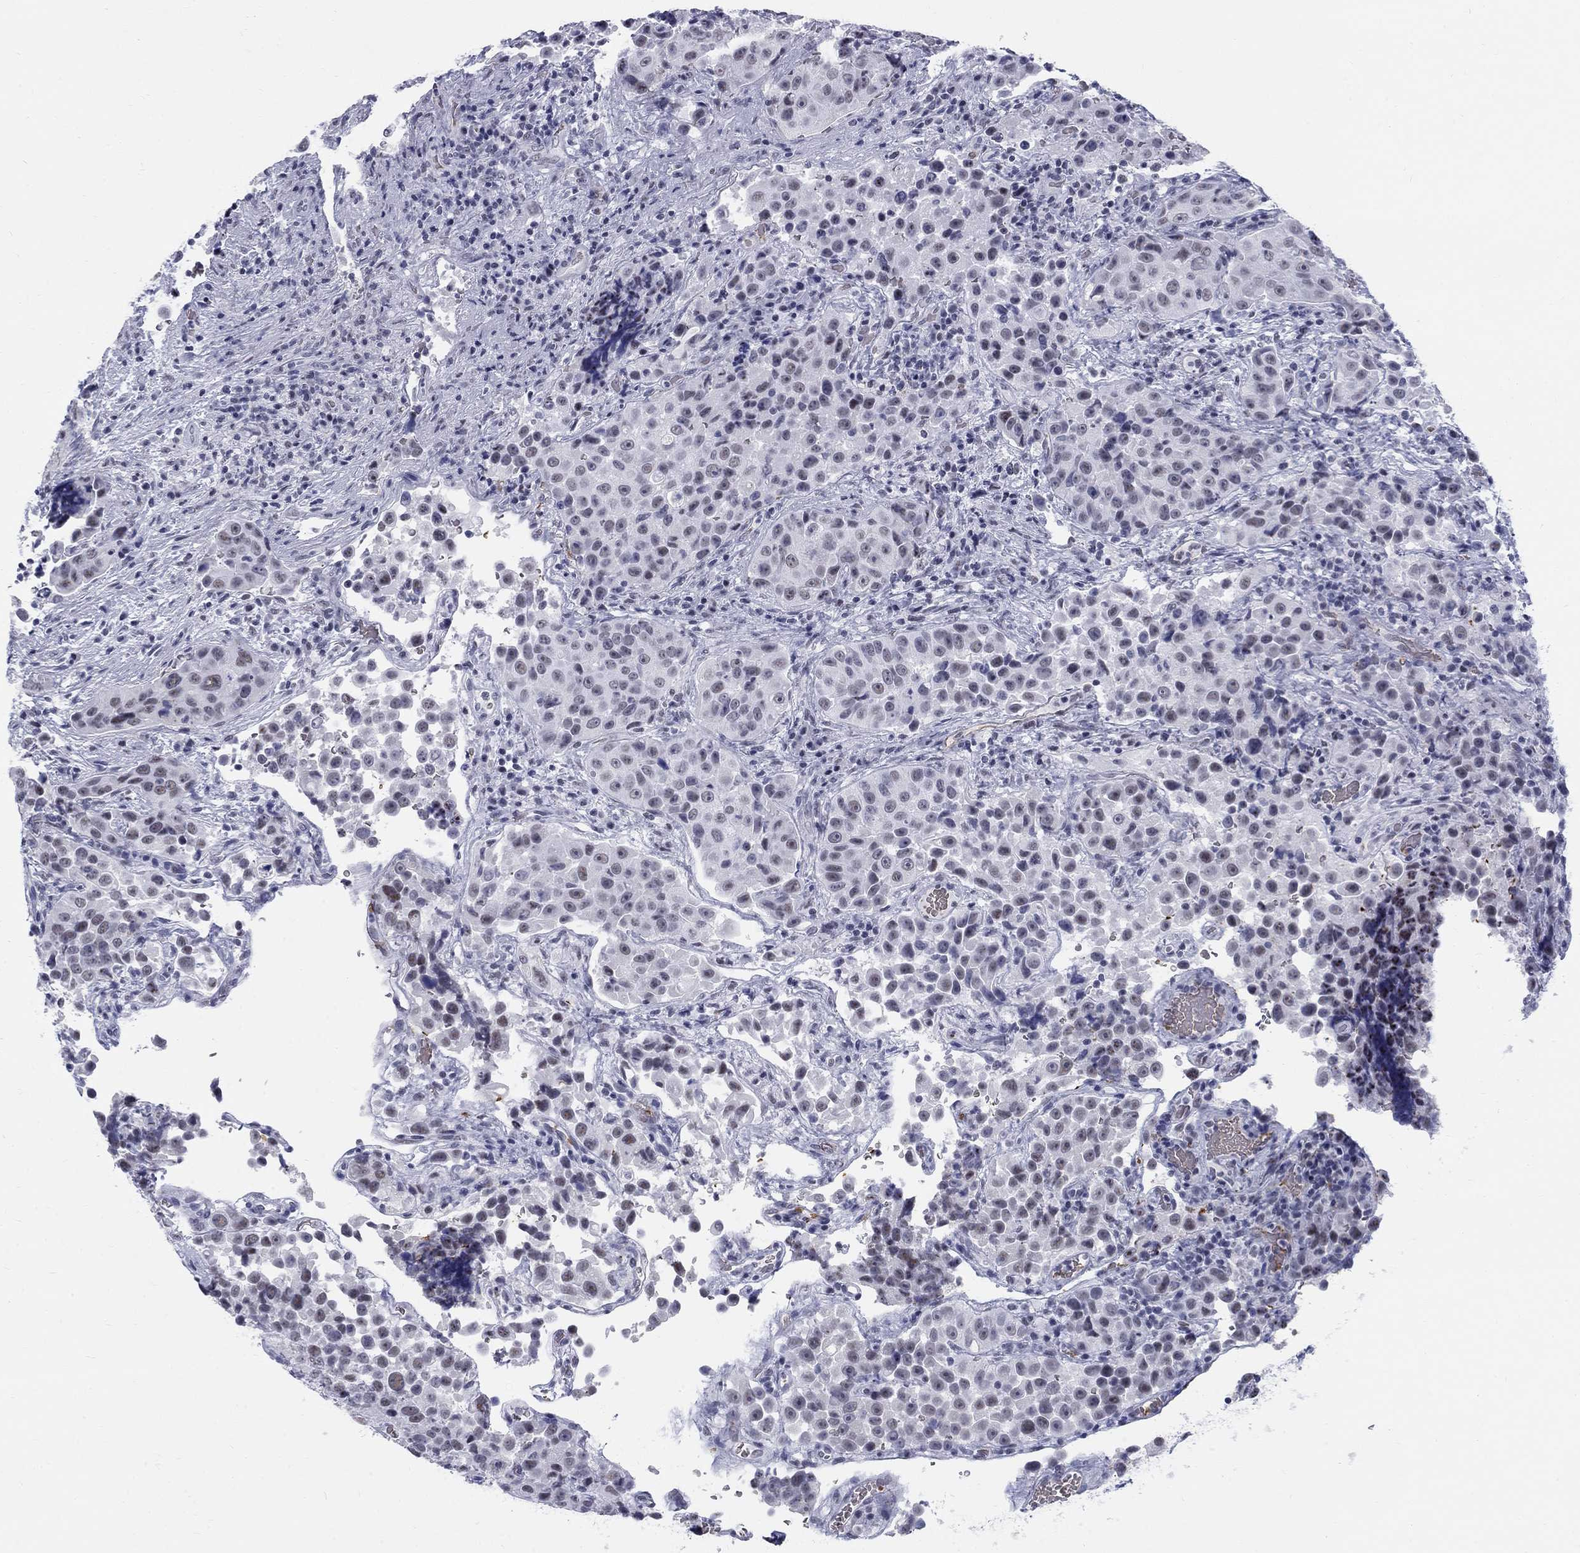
{"staining": {"intensity": "negative", "quantity": "none", "location": "none"}, "tissue": "urothelial cancer", "cell_type": "Tumor cells", "image_type": "cancer", "snomed": [{"axis": "morphology", "description": "Urothelial carcinoma, NOS"}, {"axis": "topography", "description": "Urinary bladder"}], "caption": "Immunohistochemical staining of transitional cell carcinoma exhibits no significant staining in tumor cells. (DAB immunohistochemistry, high magnification).", "gene": "DMTN", "patient": {"sex": "male", "age": 52}}